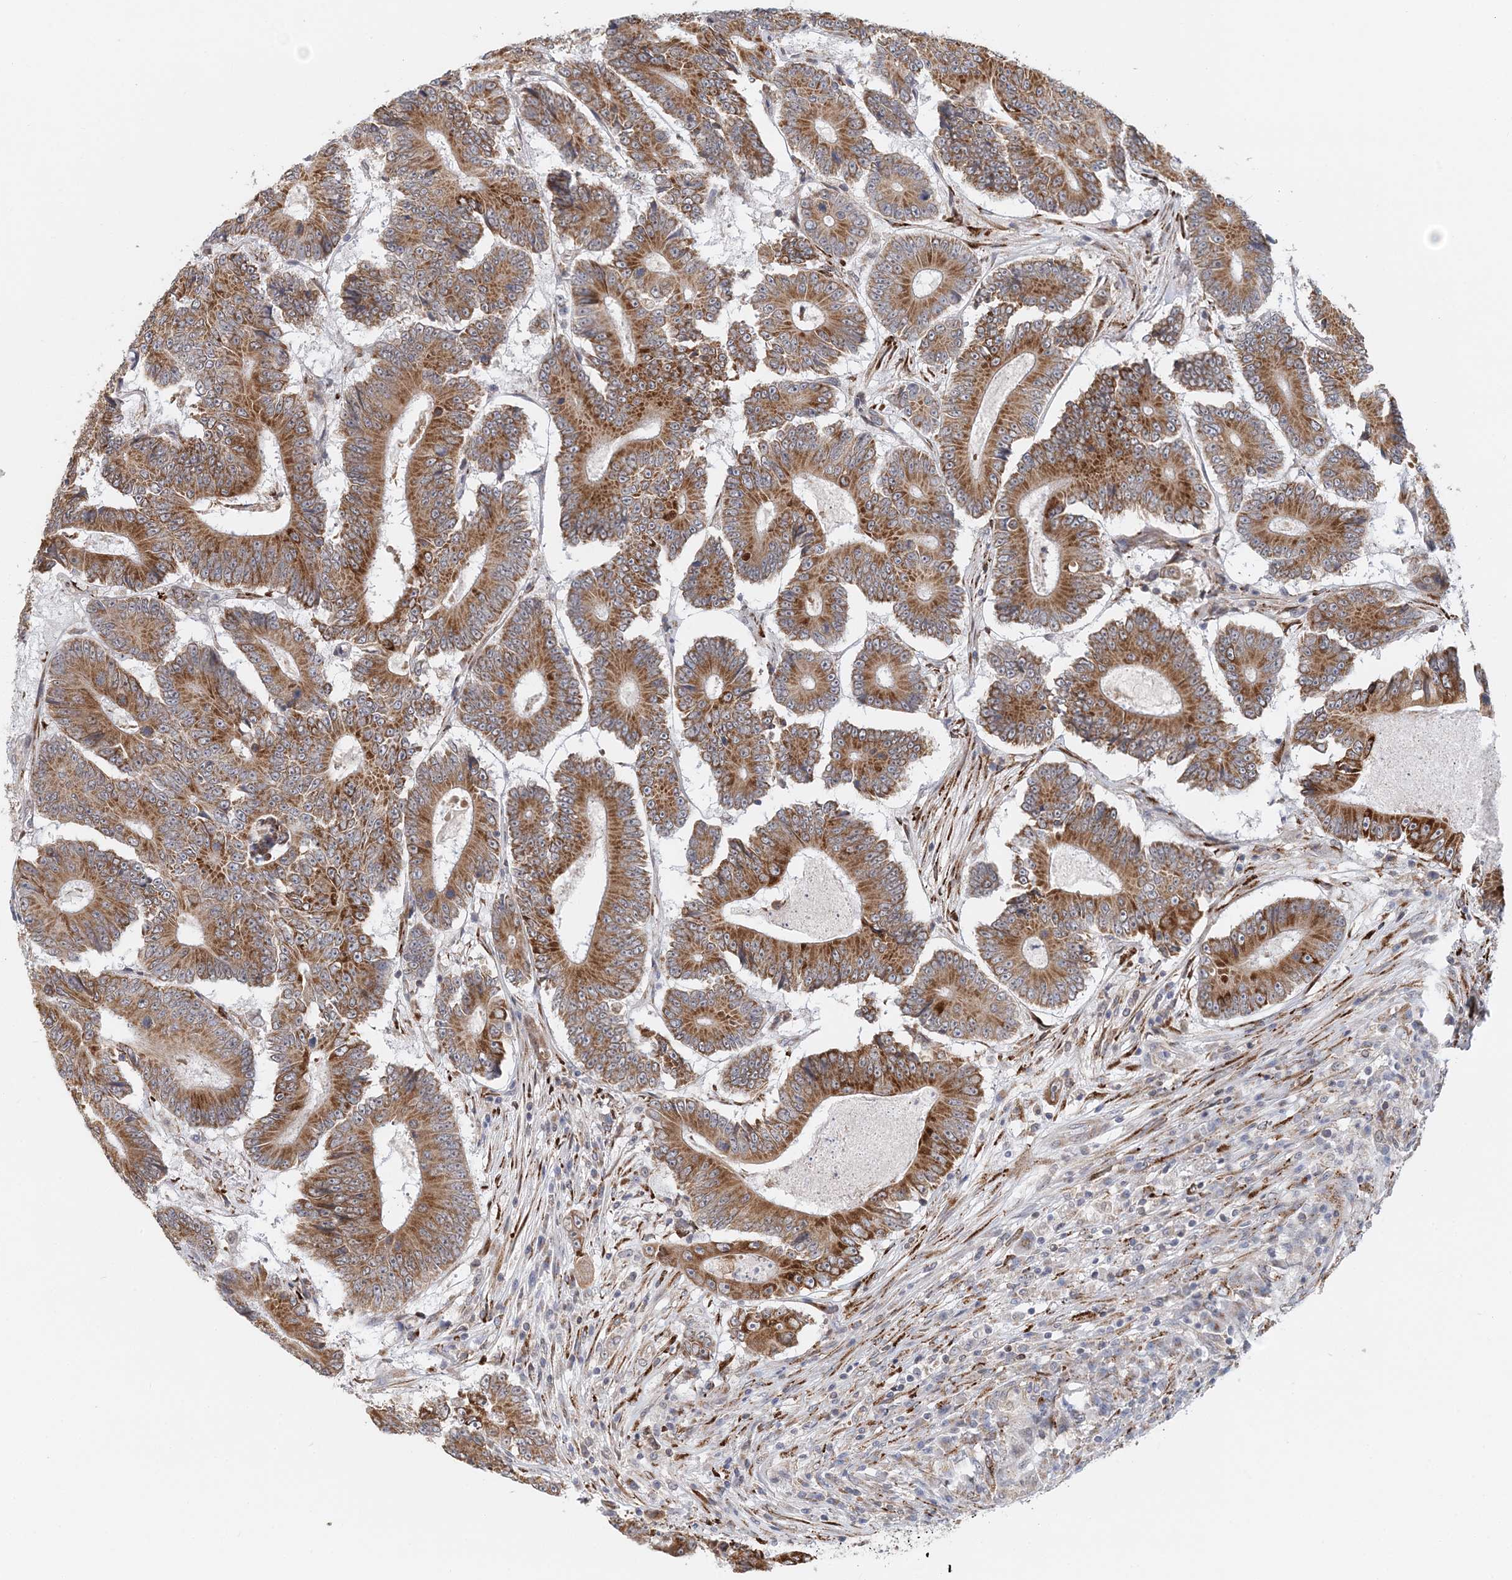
{"staining": {"intensity": "strong", "quantity": ">75%", "location": "cytoplasmic/membranous"}, "tissue": "colorectal cancer", "cell_type": "Tumor cells", "image_type": "cancer", "snomed": [{"axis": "morphology", "description": "Adenocarcinoma, NOS"}, {"axis": "topography", "description": "Colon"}], "caption": "Protein expression by immunohistochemistry shows strong cytoplasmic/membranous expression in about >75% of tumor cells in colorectal cancer (adenocarcinoma).", "gene": "PCYOX1L", "patient": {"sex": "male", "age": 83}}